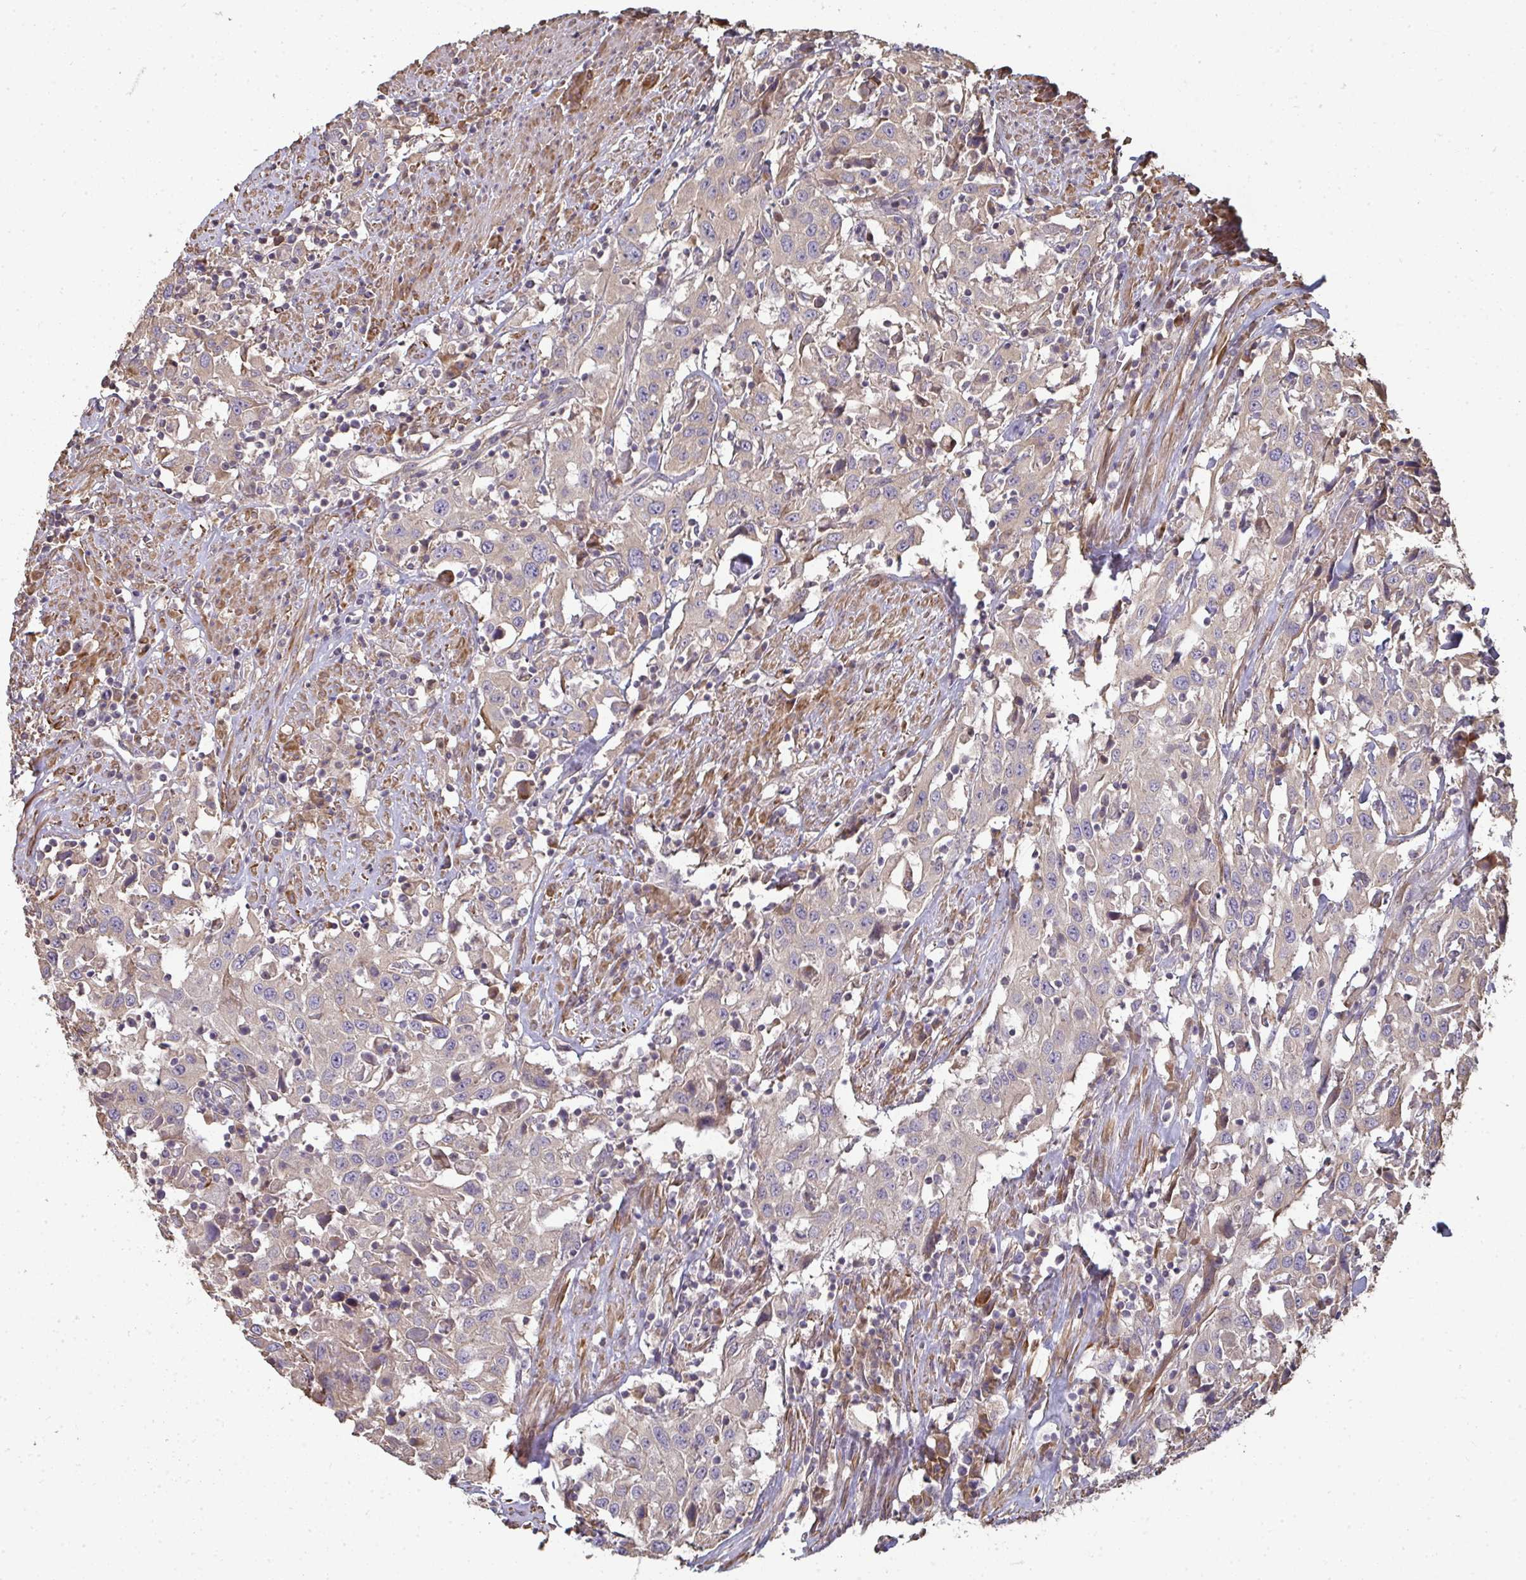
{"staining": {"intensity": "weak", "quantity": ">75%", "location": "cytoplasmic/membranous"}, "tissue": "urothelial cancer", "cell_type": "Tumor cells", "image_type": "cancer", "snomed": [{"axis": "morphology", "description": "Urothelial carcinoma, High grade"}, {"axis": "topography", "description": "Urinary bladder"}], "caption": "DAB (3,3'-diaminobenzidine) immunohistochemical staining of human urothelial cancer shows weak cytoplasmic/membranous protein expression in approximately >75% of tumor cells. (DAB (3,3'-diaminobenzidine) IHC with brightfield microscopy, high magnification).", "gene": "ZFYVE28", "patient": {"sex": "male", "age": 61}}